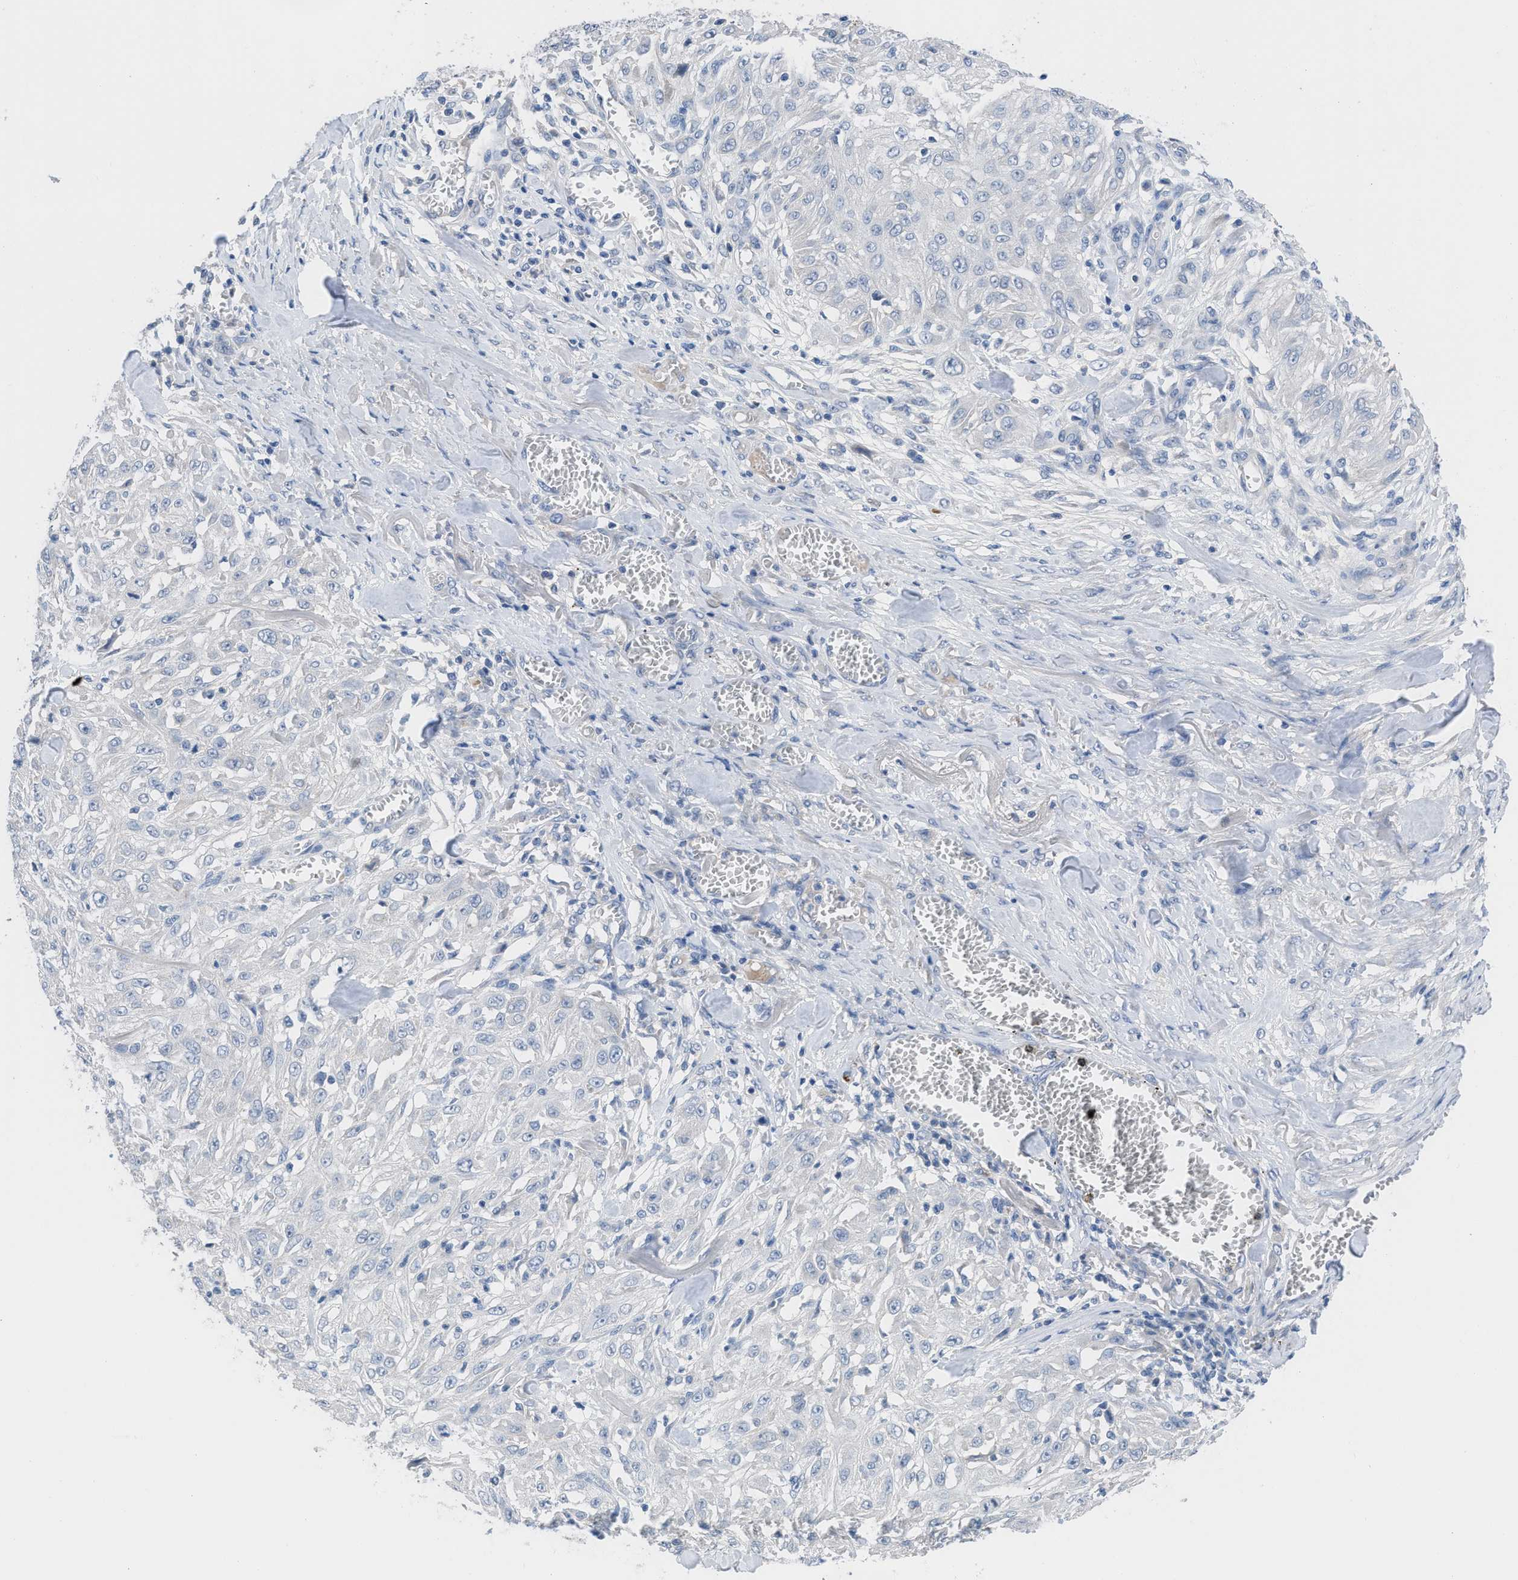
{"staining": {"intensity": "negative", "quantity": "none", "location": "none"}, "tissue": "skin cancer", "cell_type": "Tumor cells", "image_type": "cancer", "snomed": [{"axis": "morphology", "description": "Squamous cell carcinoma, NOS"}, {"axis": "morphology", "description": "Squamous cell carcinoma, metastatic, NOS"}, {"axis": "topography", "description": "Skin"}, {"axis": "topography", "description": "Lymph node"}], "caption": "Immunohistochemistry (IHC) image of neoplastic tissue: human skin squamous cell carcinoma stained with DAB displays no significant protein positivity in tumor cells. (Brightfield microscopy of DAB immunohistochemistry (IHC) at high magnification).", "gene": "HPX", "patient": {"sex": "male", "age": 75}}